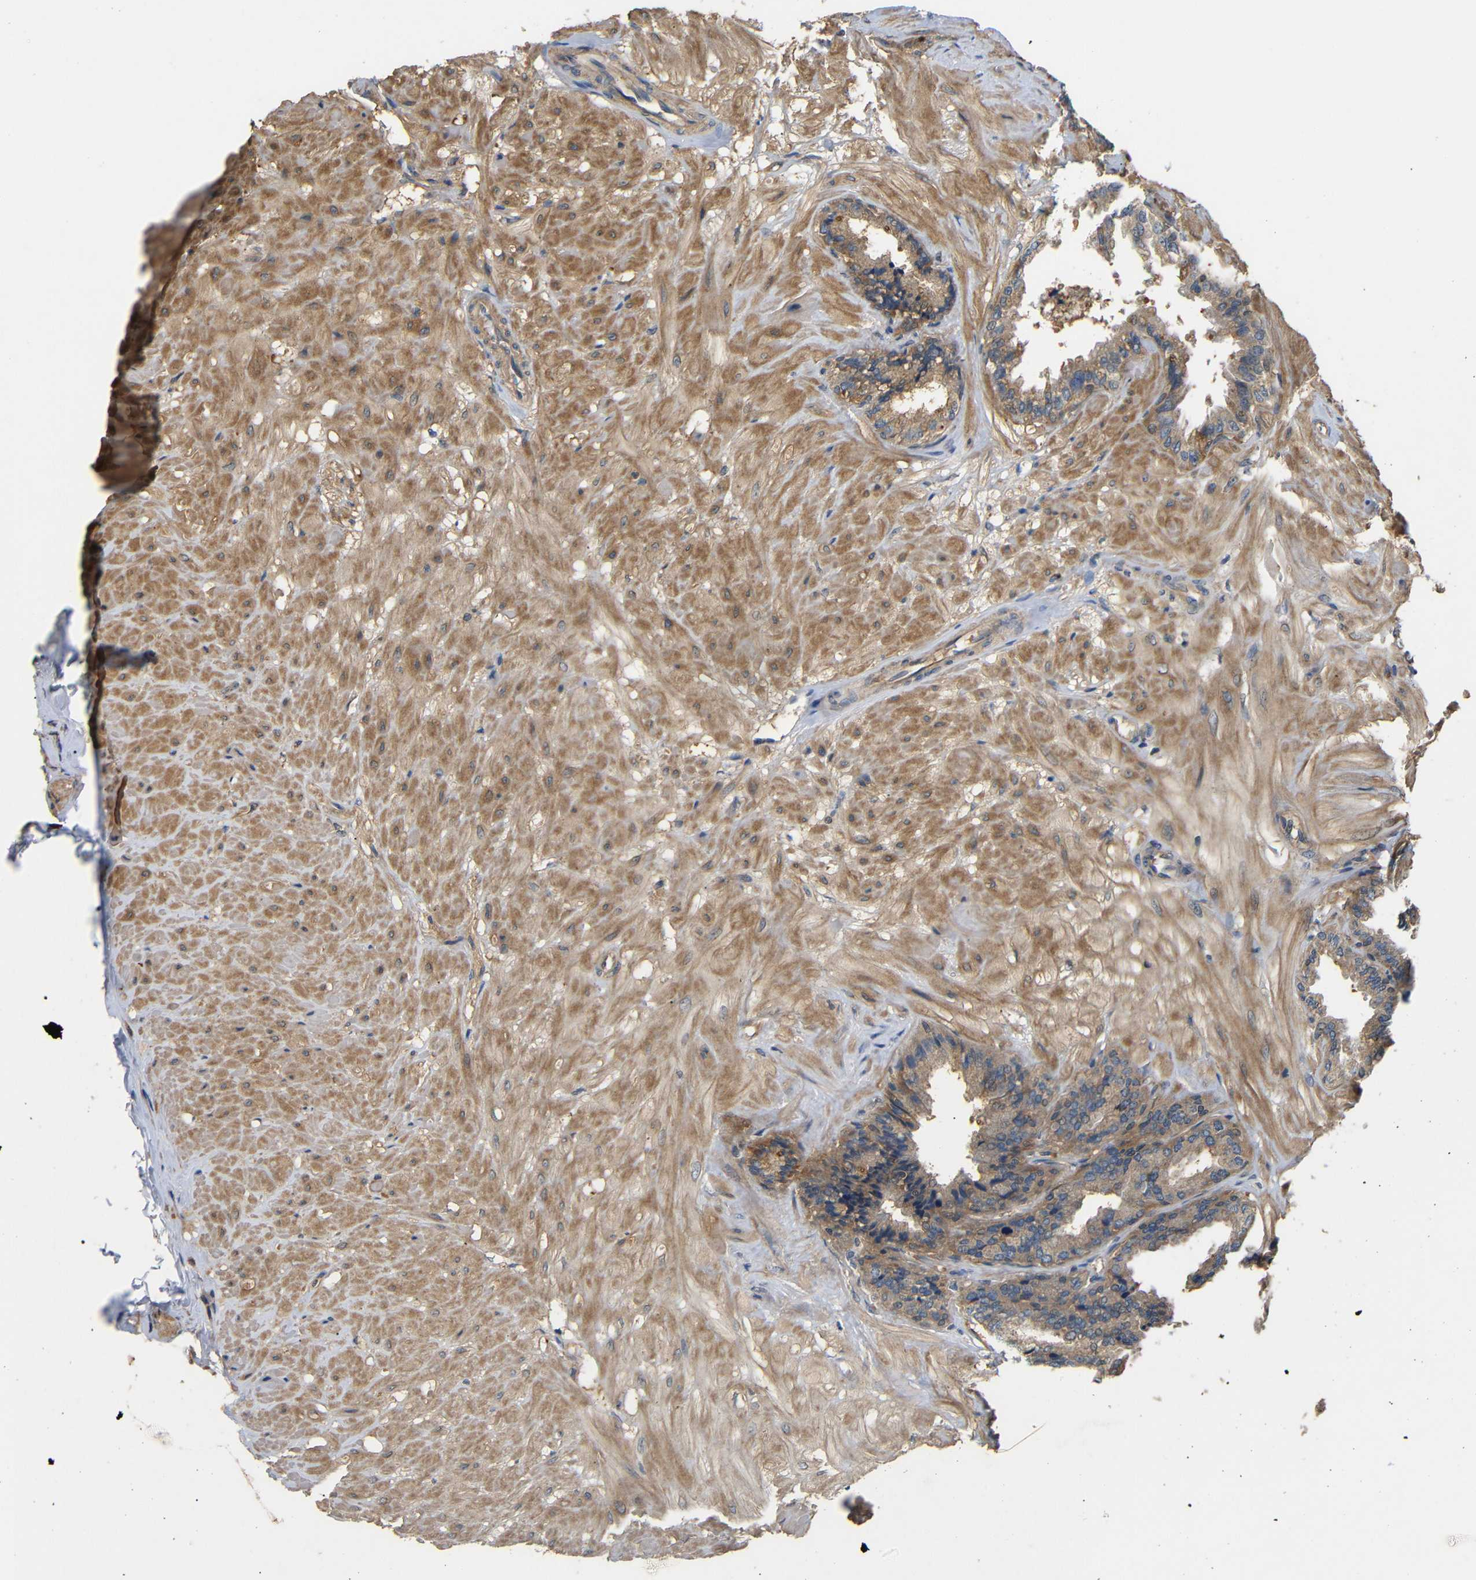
{"staining": {"intensity": "moderate", "quantity": ">75%", "location": "cytoplasmic/membranous"}, "tissue": "seminal vesicle", "cell_type": "Glandular cells", "image_type": "normal", "snomed": [{"axis": "morphology", "description": "Normal tissue, NOS"}, {"axis": "topography", "description": "Seminal veicle"}], "caption": "Immunohistochemical staining of normal seminal vesicle displays moderate cytoplasmic/membranous protein positivity in approximately >75% of glandular cells.", "gene": "DDR1", "patient": {"sex": "male", "age": 46}}